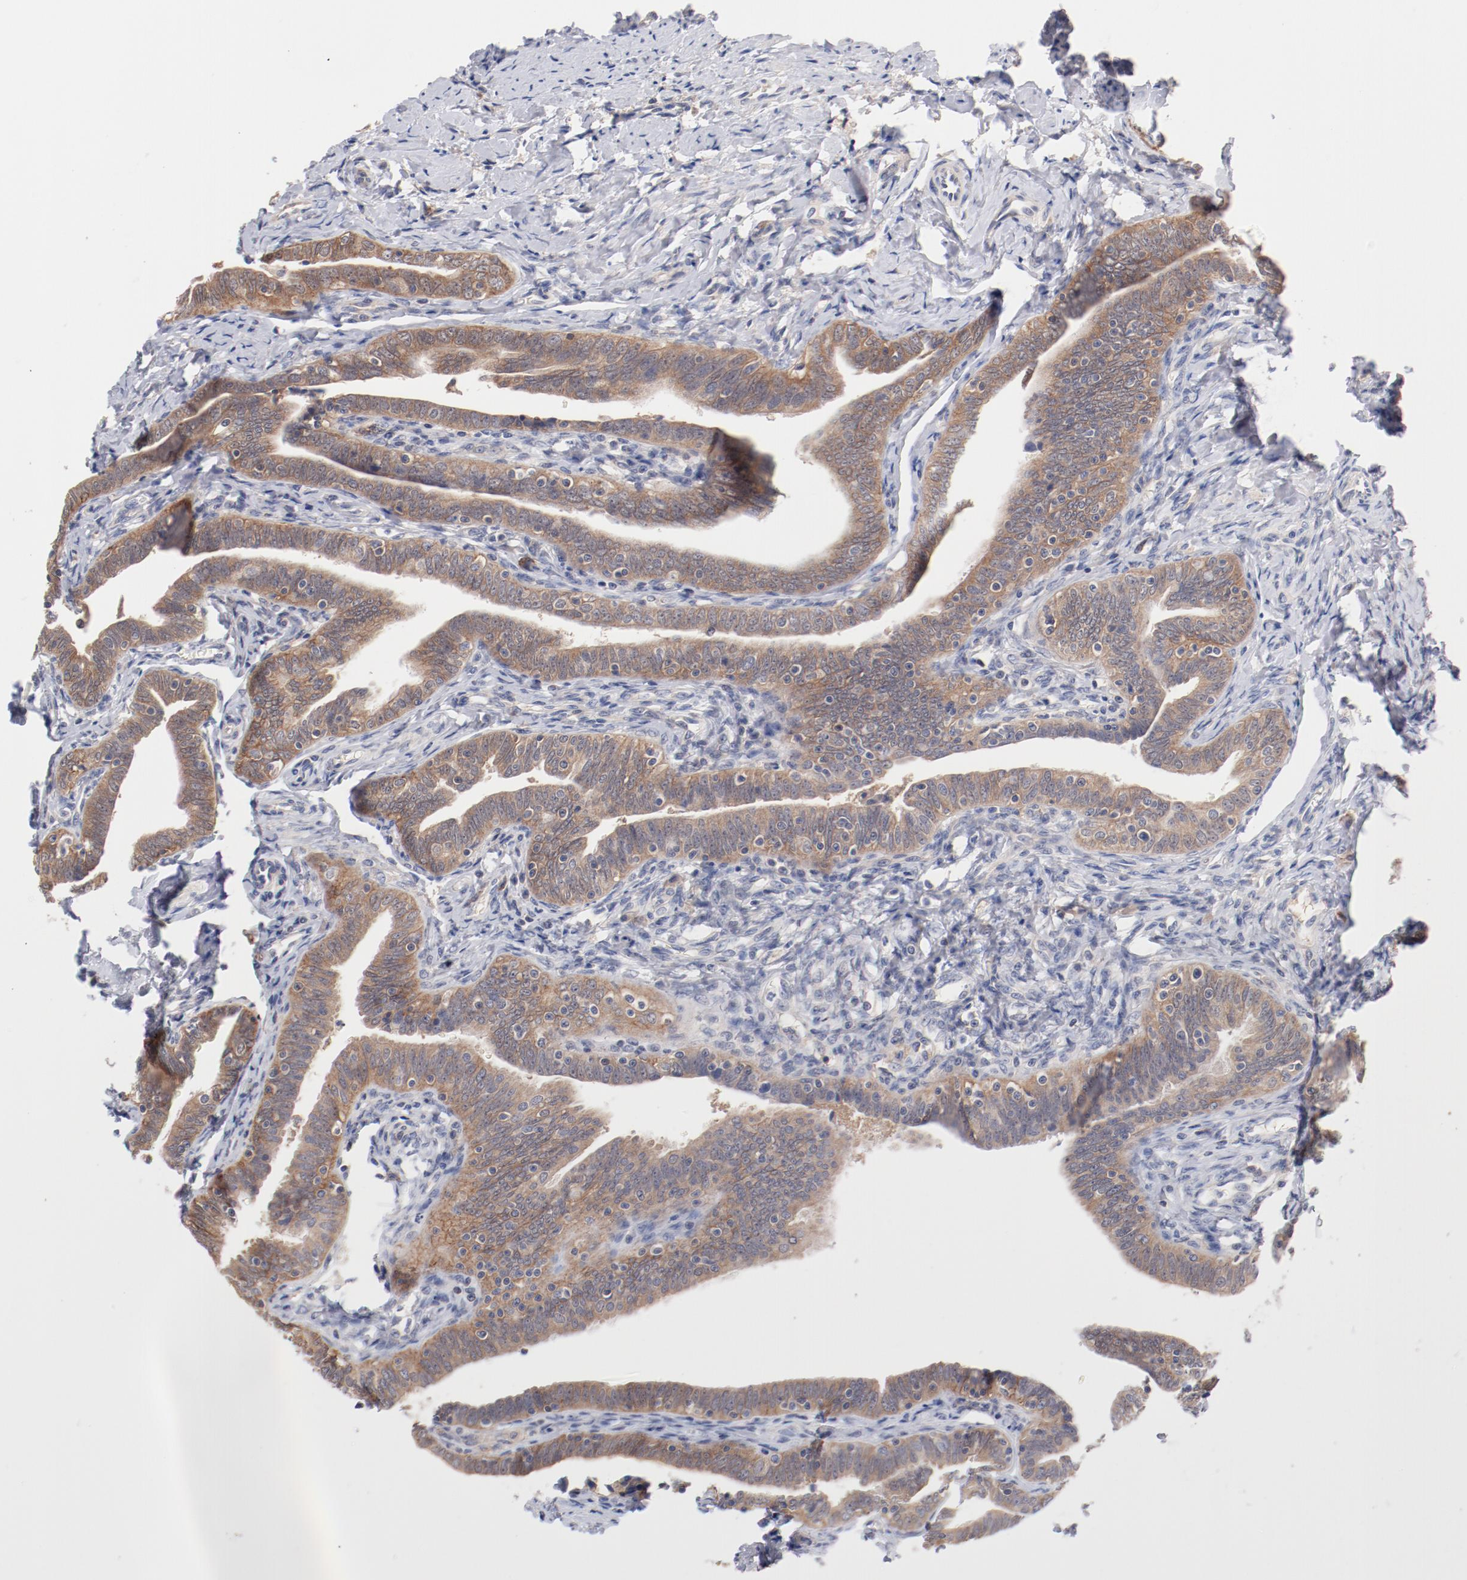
{"staining": {"intensity": "moderate", "quantity": ">75%", "location": "cytoplasmic/membranous"}, "tissue": "fallopian tube", "cell_type": "Glandular cells", "image_type": "normal", "snomed": [{"axis": "morphology", "description": "Normal tissue, NOS"}, {"axis": "topography", "description": "Fallopian tube"}, {"axis": "topography", "description": "Ovary"}], "caption": "Benign fallopian tube demonstrates moderate cytoplasmic/membranous expression in about >75% of glandular cells, visualized by immunohistochemistry. The protein of interest is stained brown, and the nuclei are stained in blue (DAB (3,3'-diaminobenzidine) IHC with brightfield microscopy, high magnification).", "gene": "SETD3", "patient": {"sex": "female", "age": 69}}